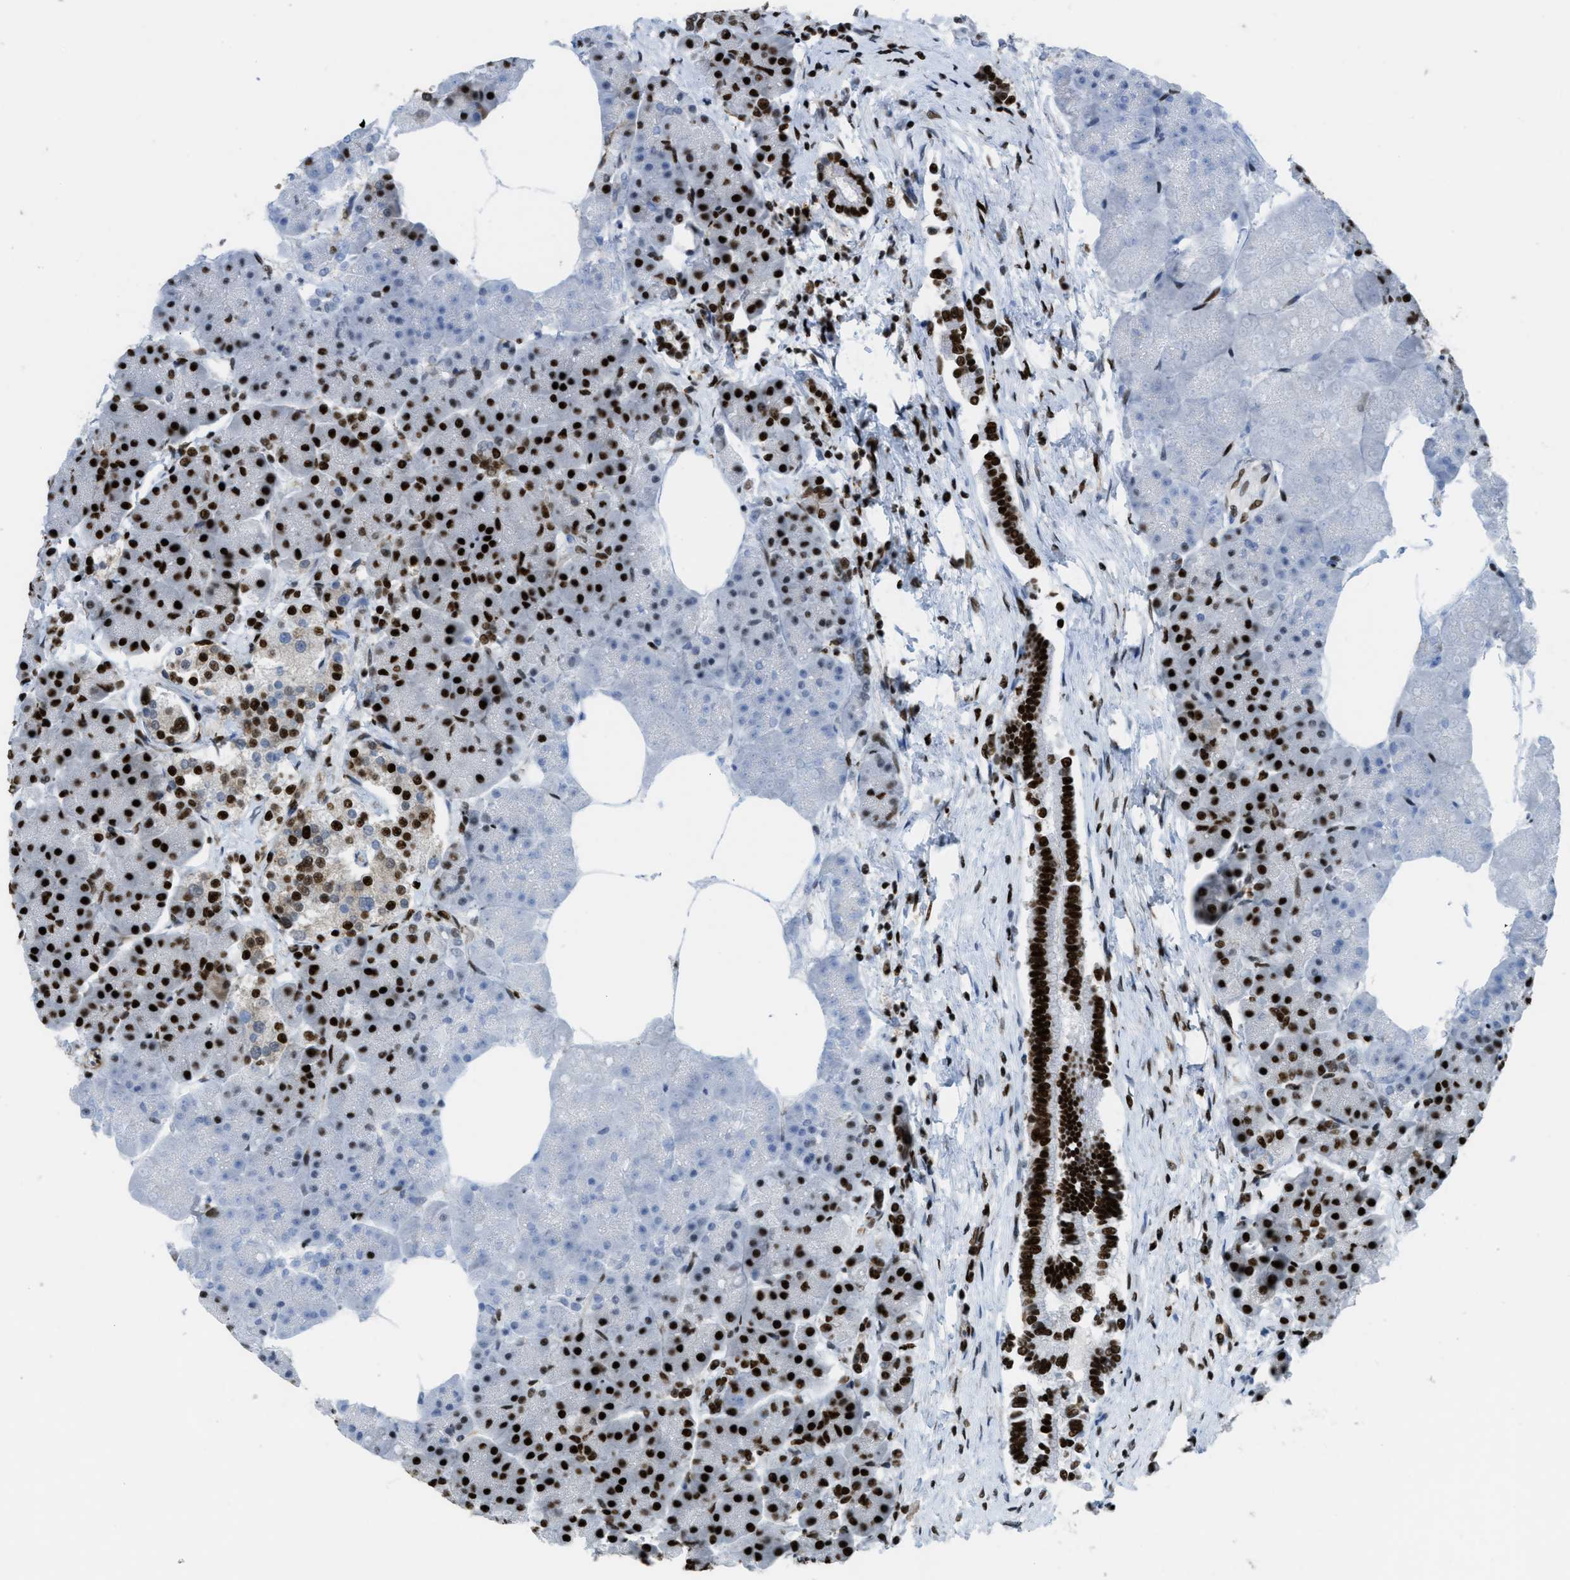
{"staining": {"intensity": "strong", "quantity": ">75%", "location": "nuclear"}, "tissue": "pancreas", "cell_type": "Exocrine glandular cells", "image_type": "normal", "snomed": [{"axis": "morphology", "description": "Normal tissue, NOS"}, {"axis": "topography", "description": "Pancreas"}], "caption": "Immunohistochemistry staining of unremarkable pancreas, which demonstrates high levels of strong nuclear expression in approximately >75% of exocrine glandular cells indicating strong nuclear protein staining. The staining was performed using DAB (3,3'-diaminobenzidine) (brown) for protein detection and nuclei were counterstained in hematoxylin (blue).", "gene": "ZNF207", "patient": {"sex": "female", "age": 70}}